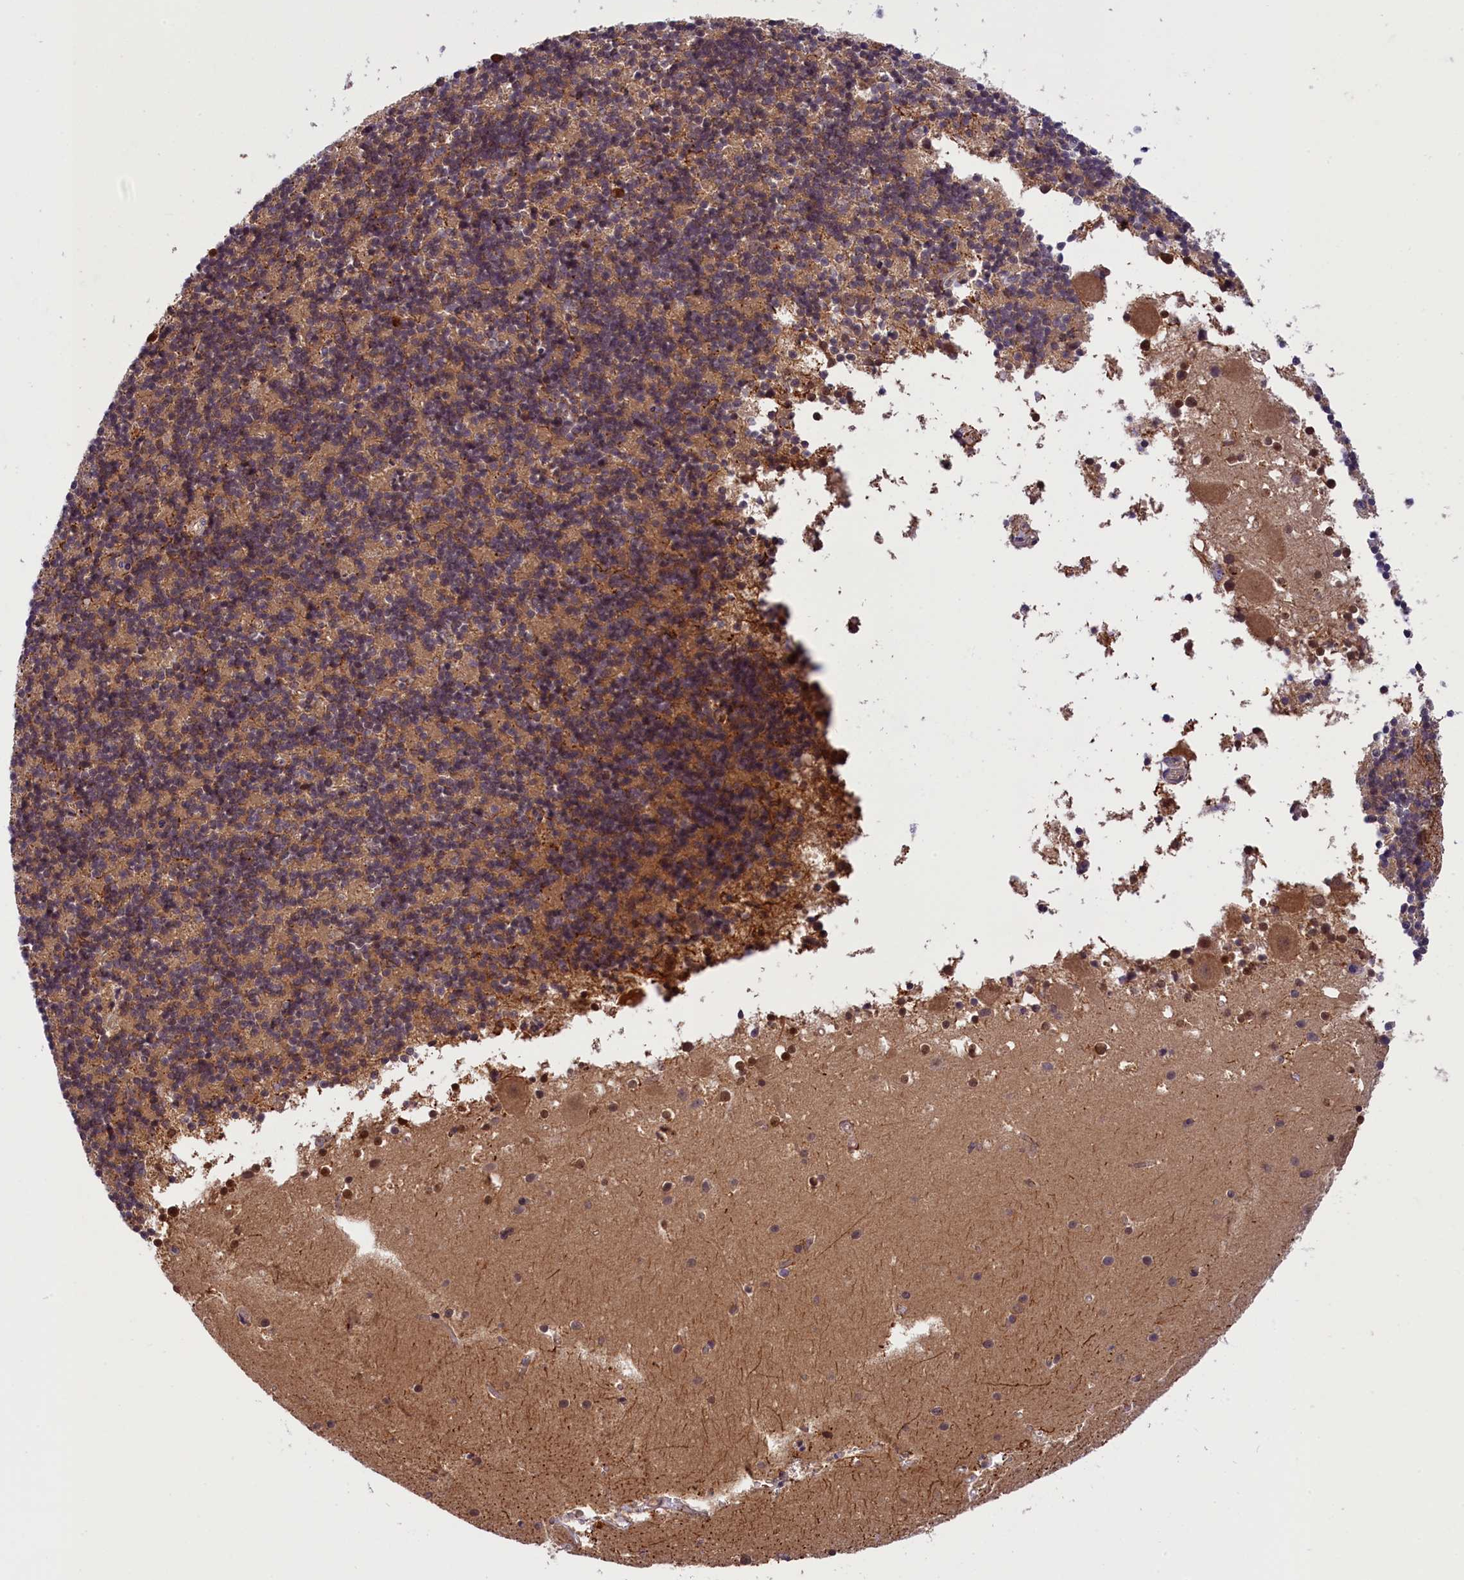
{"staining": {"intensity": "negative", "quantity": "none", "location": "none"}, "tissue": "cerebellum", "cell_type": "Cells in granular layer", "image_type": "normal", "snomed": [{"axis": "morphology", "description": "Normal tissue, NOS"}, {"axis": "topography", "description": "Cerebellum"}], "caption": "Immunohistochemistry image of benign cerebellum stained for a protein (brown), which demonstrates no positivity in cells in granular layer.", "gene": "TBCB", "patient": {"sex": "male", "age": 54}}